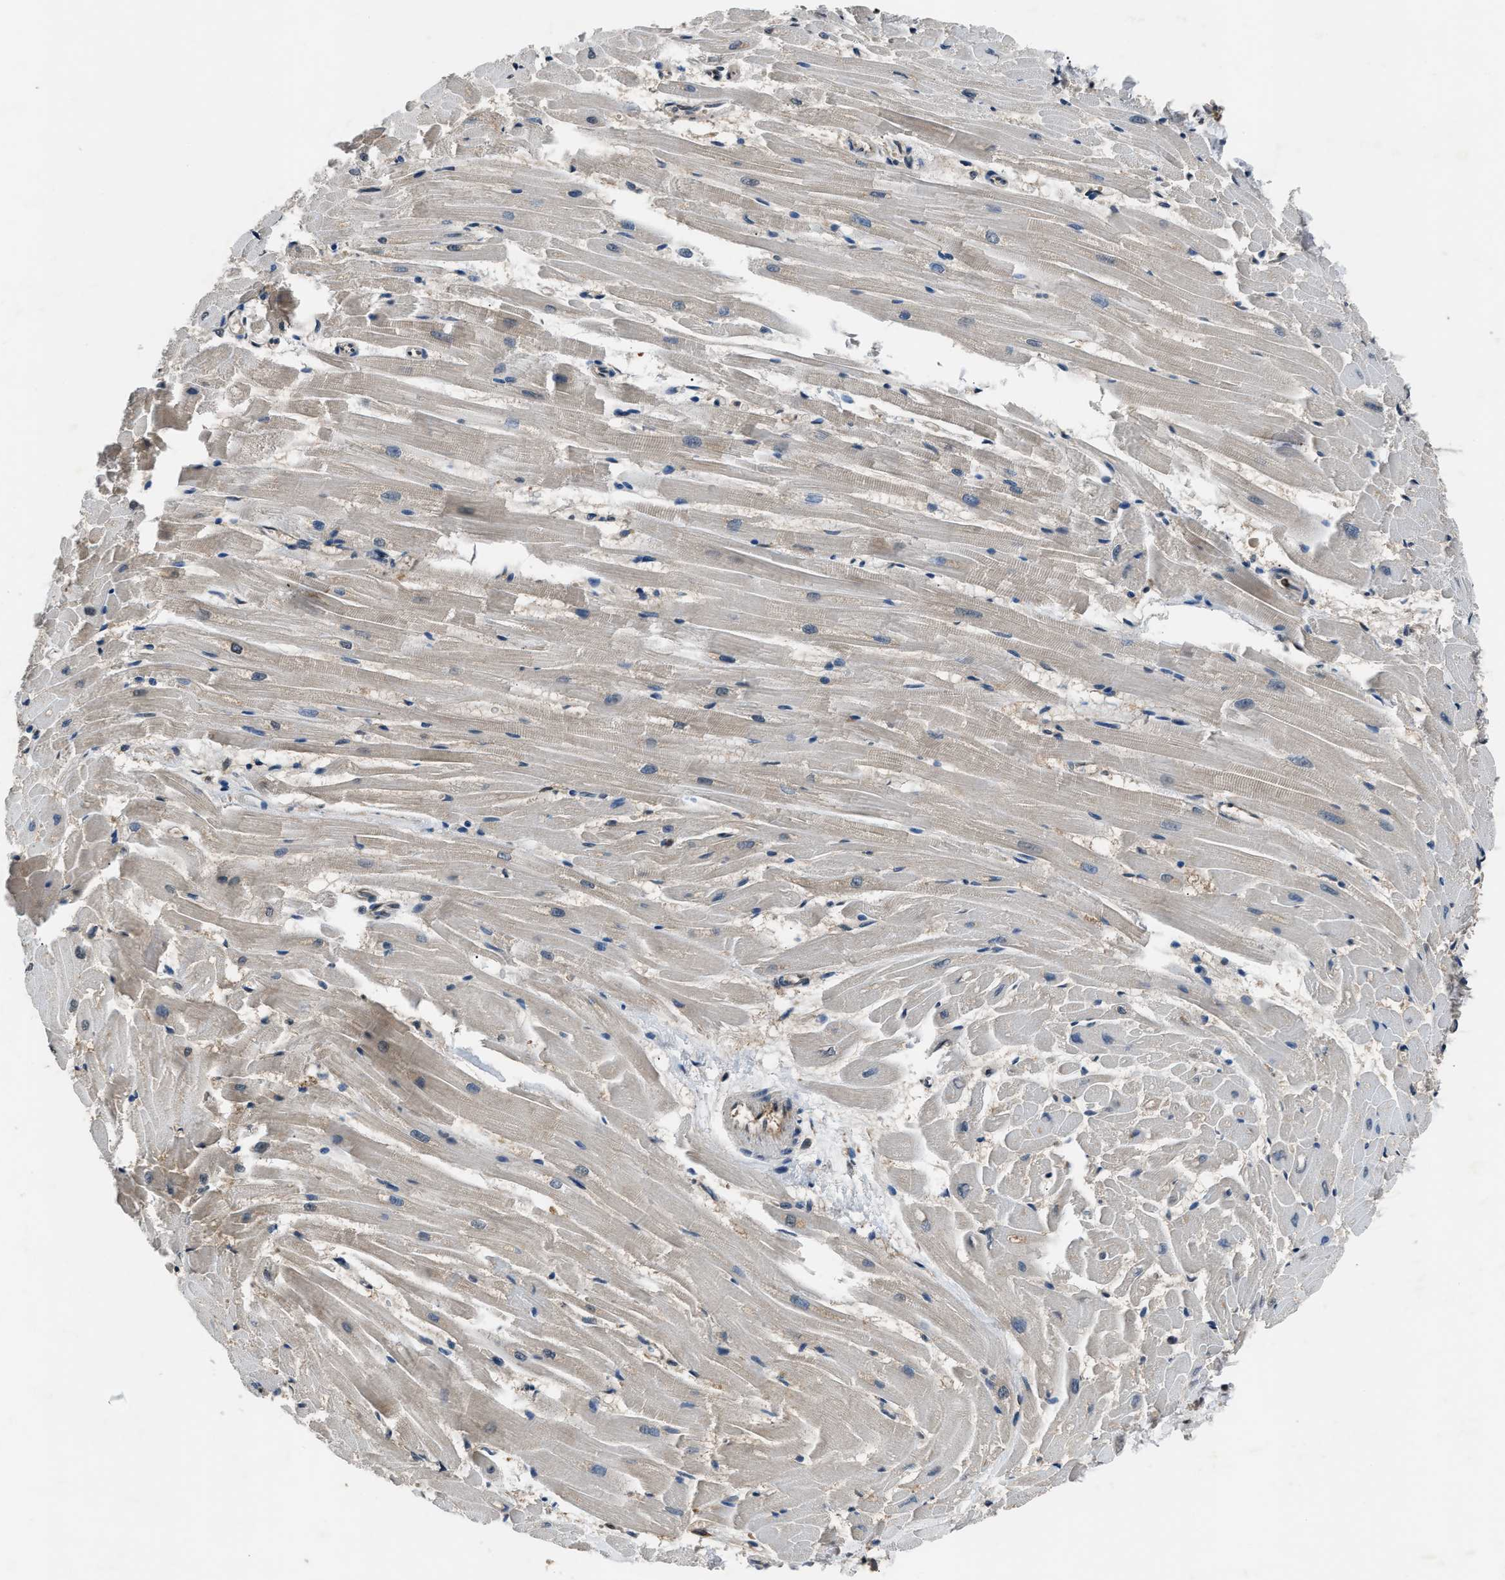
{"staining": {"intensity": "negative", "quantity": "none", "location": "none"}, "tissue": "heart muscle", "cell_type": "Cardiomyocytes", "image_type": "normal", "snomed": [{"axis": "morphology", "description": "Normal tissue, NOS"}, {"axis": "topography", "description": "Heart"}], "caption": "Cardiomyocytes are negative for brown protein staining in normal heart muscle. Brightfield microscopy of IHC stained with DAB (brown) and hematoxylin (blue), captured at high magnification.", "gene": "TP53I3", "patient": {"sex": "female", "age": 19}}